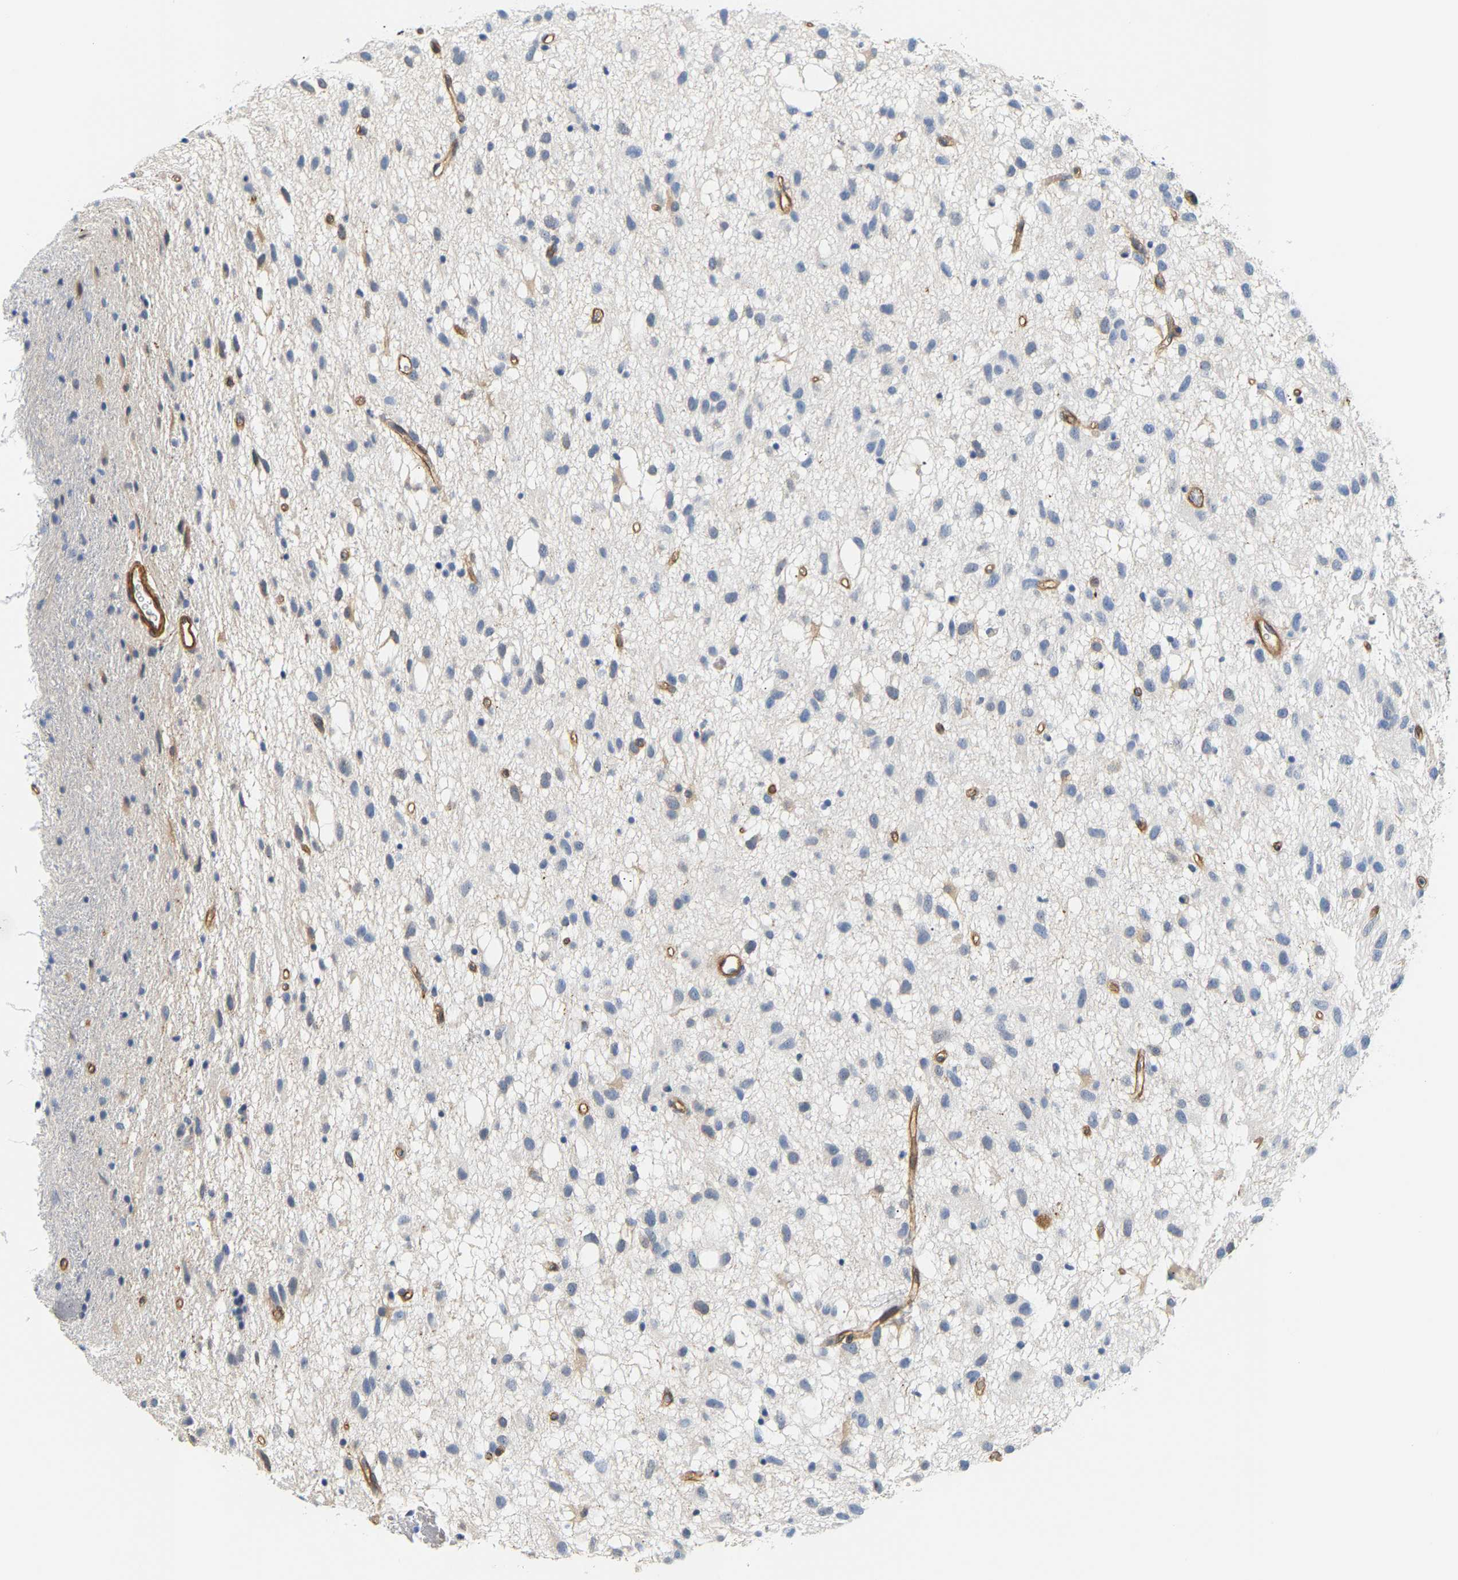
{"staining": {"intensity": "negative", "quantity": "none", "location": "none"}, "tissue": "glioma", "cell_type": "Tumor cells", "image_type": "cancer", "snomed": [{"axis": "morphology", "description": "Glioma, malignant, Low grade"}, {"axis": "topography", "description": "Brain"}], "caption": "An image of glioma stained for a protein displays no brown staining in tumor cells.", "gene": "PAWR", "patient": {"sex": "male", "age": 77}}